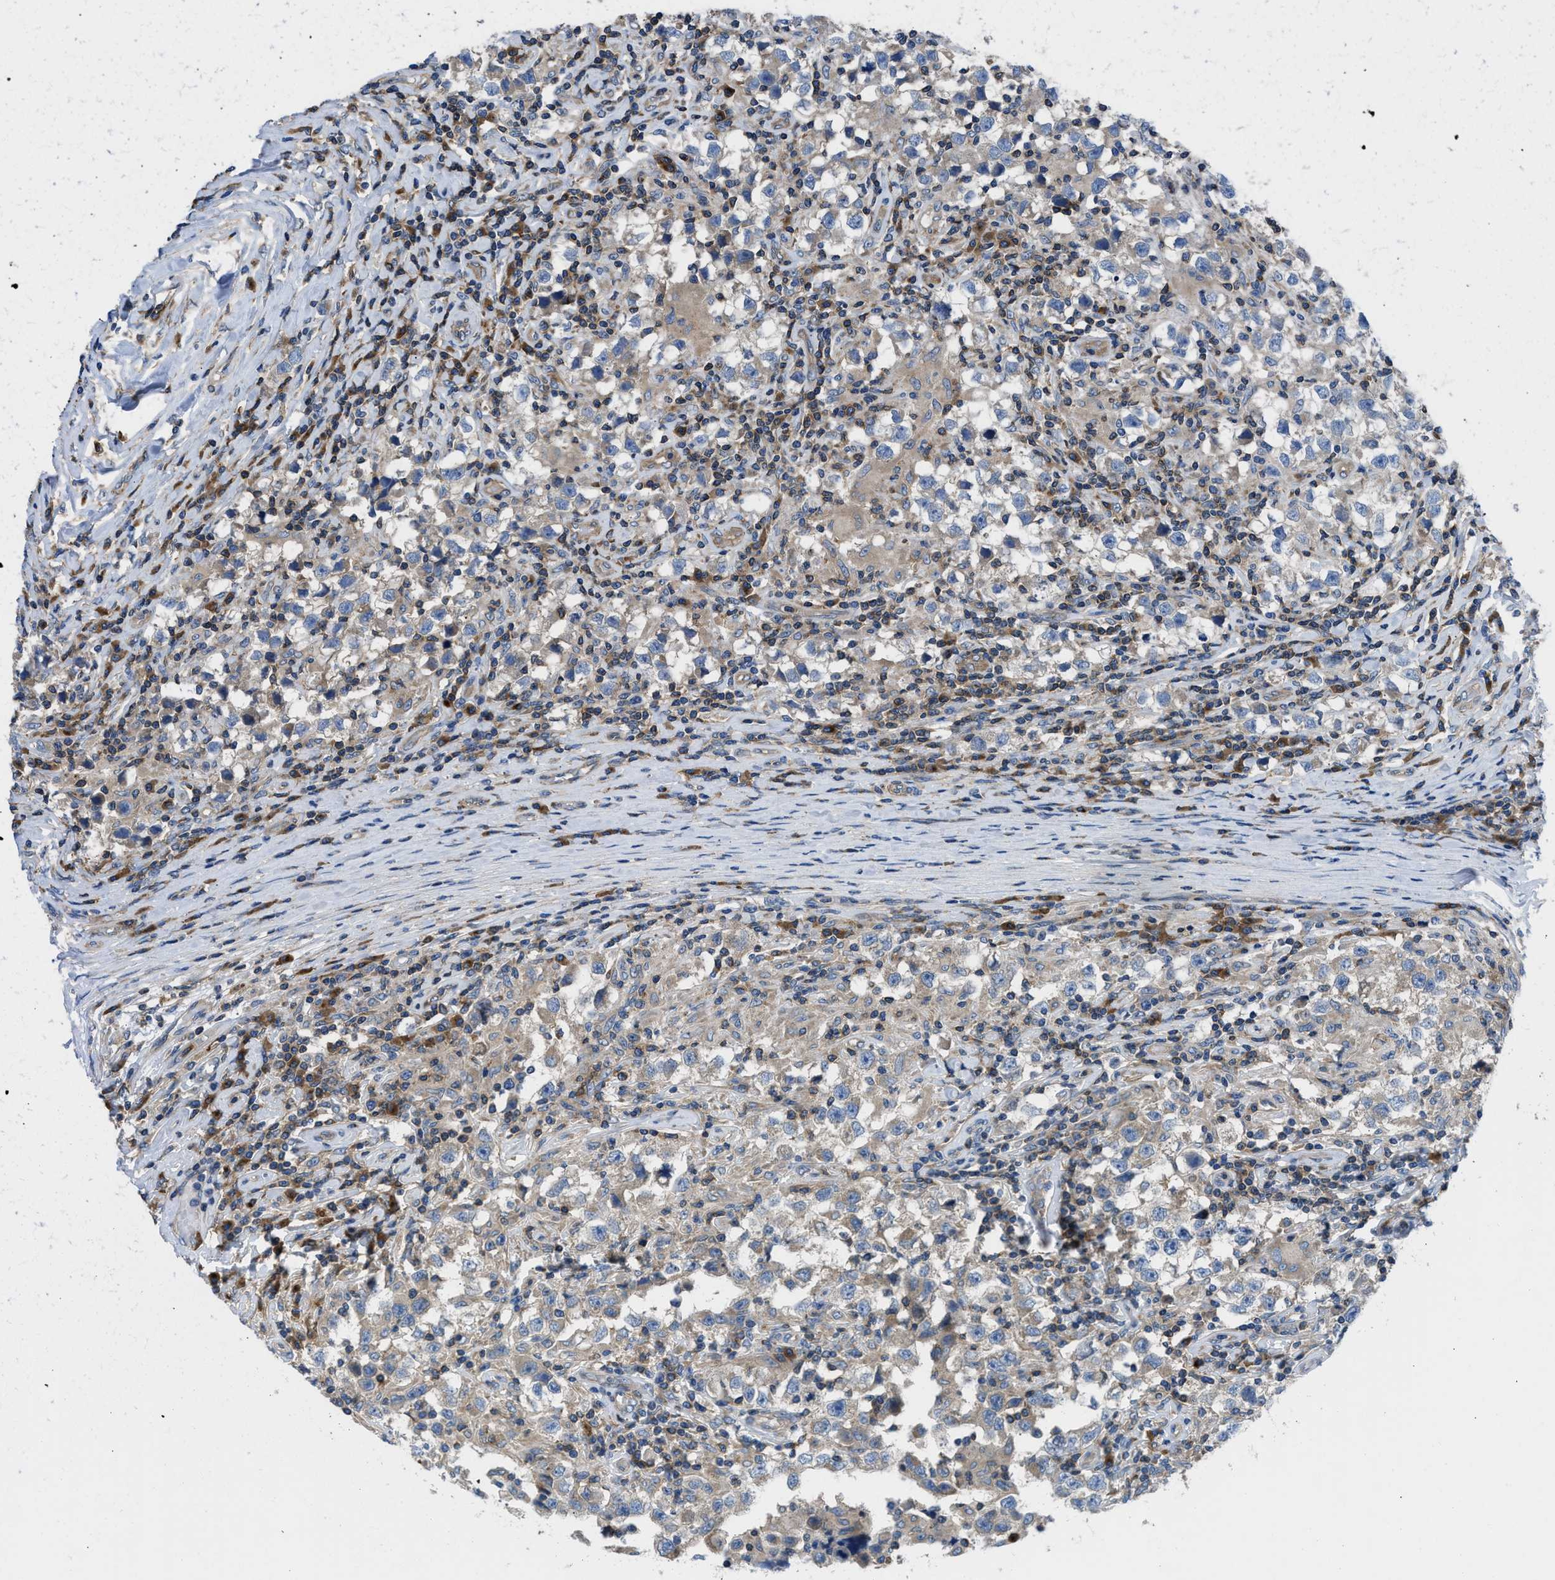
{"staining": {"intensity": "weak", "quantity": "25%-75%", "location": "cytoplasmic/membranous"}, "tissue": "testis cancer", "cell_type": "Tumor cells", "image_type": "cancer", "snomed": [{"axis": "morphology", "description": "Carcinoma, Embryonal, NOS"}, {"axis": "topography", "description": "Testis"}], "caption": "Approximately 25%-75% of tumor cells in human testis embryonal carcinoma display weak cytoplasmic/membranous protein positivity as visualized by brown immunohistochemical staining.", "gene": "CHKB", "patient": {"sex": "male", "age": 21}}